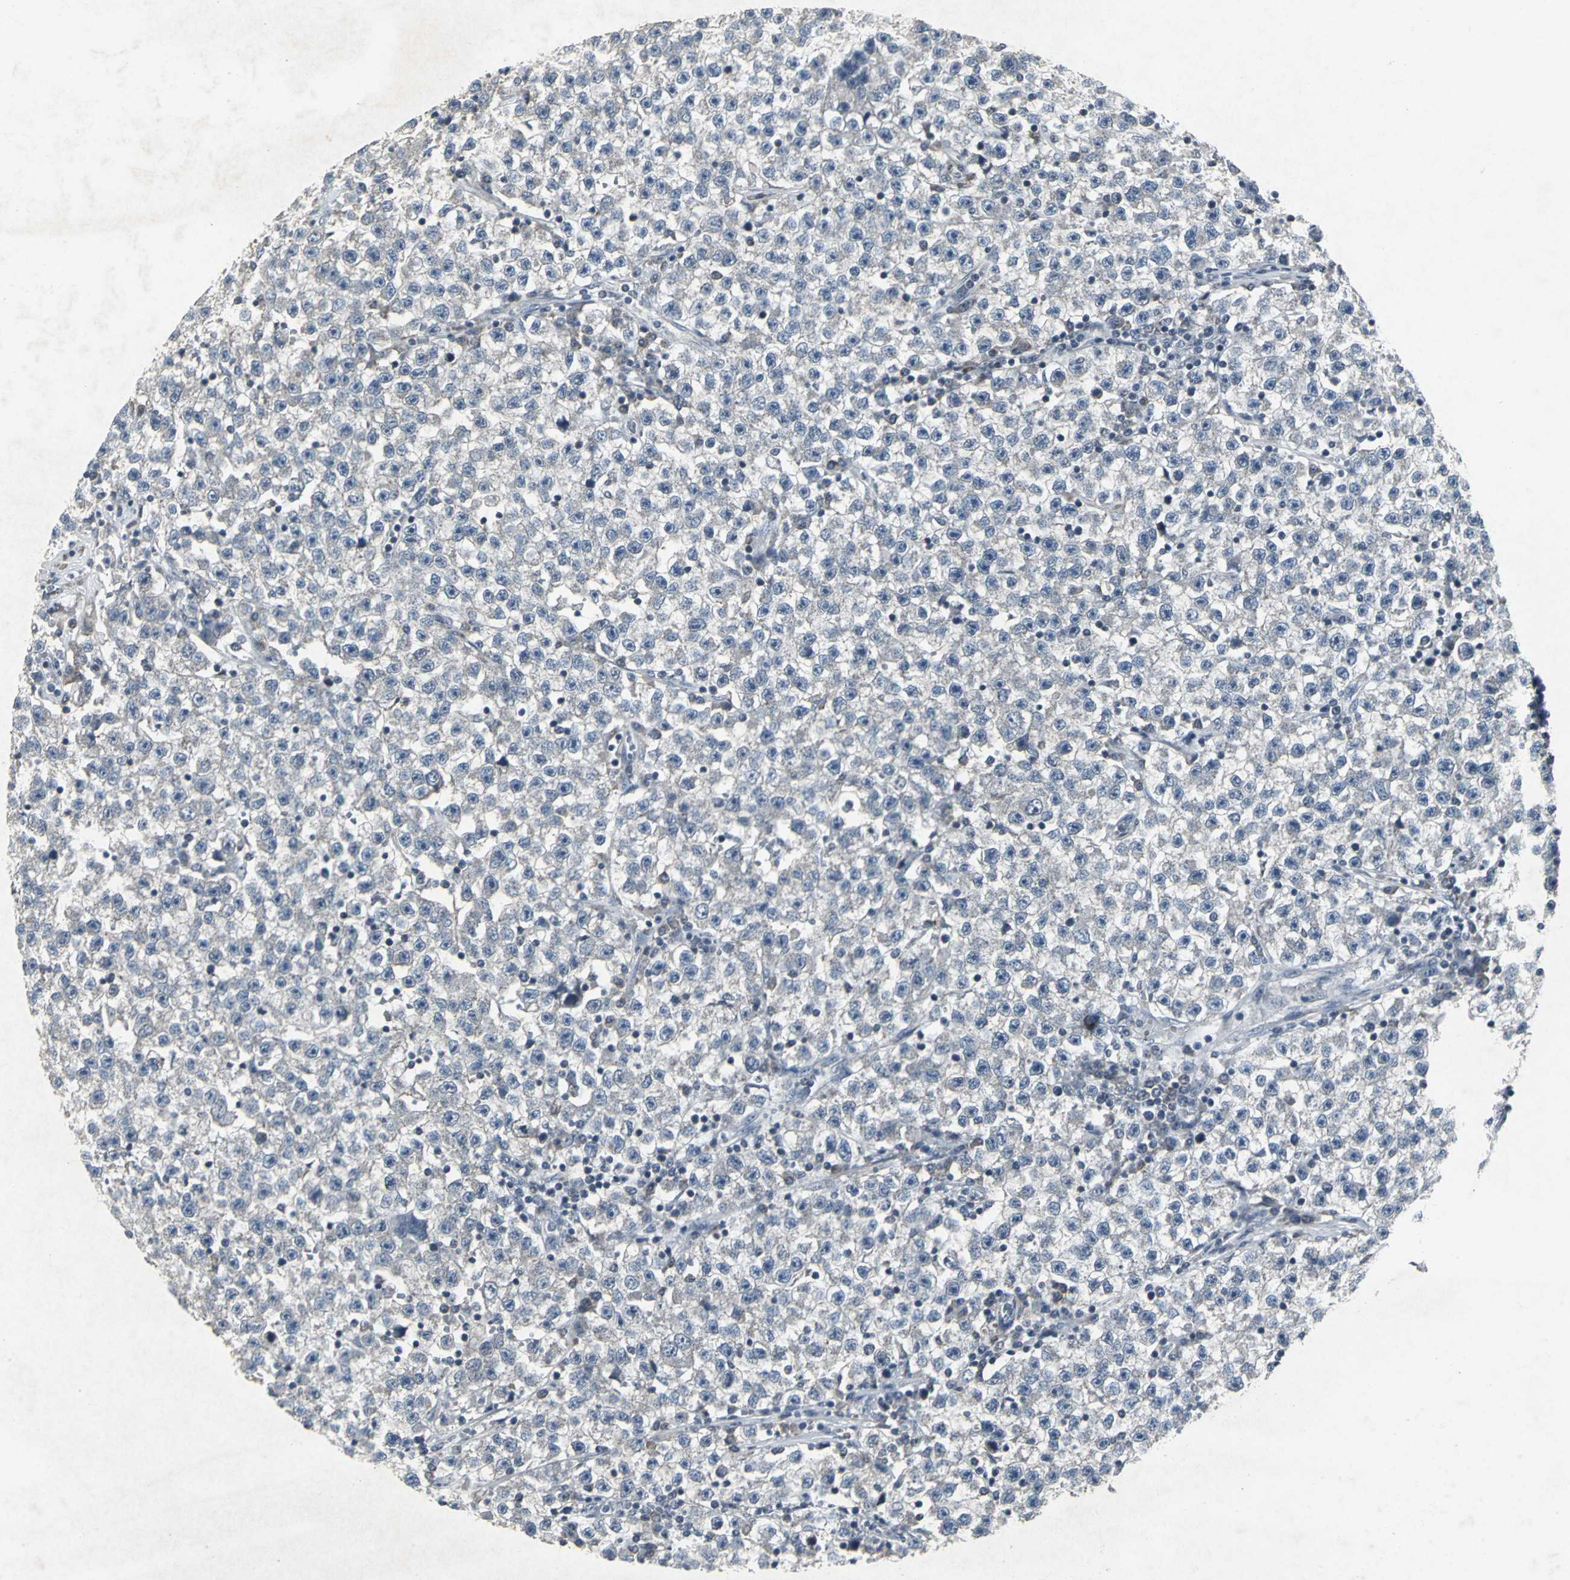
{"staining": {"intensity": "negative", "quantity": "none", "location": "none"}, "tissue": "testis cancer", "cell_type": "Tumor cells", "image_type": "cancer", "snomed": [{"axis": "morphology", "description": "Seminoma, NOS"}, {"axis": "topography", "description": "Testis"}], "caption": "This is an immunohistochemistry (IHC) micrograph of seminoma (testis). There is no expression in tumor cells.", "gene": "BMP4", "patient": {"sex": "male", "age": 22}}